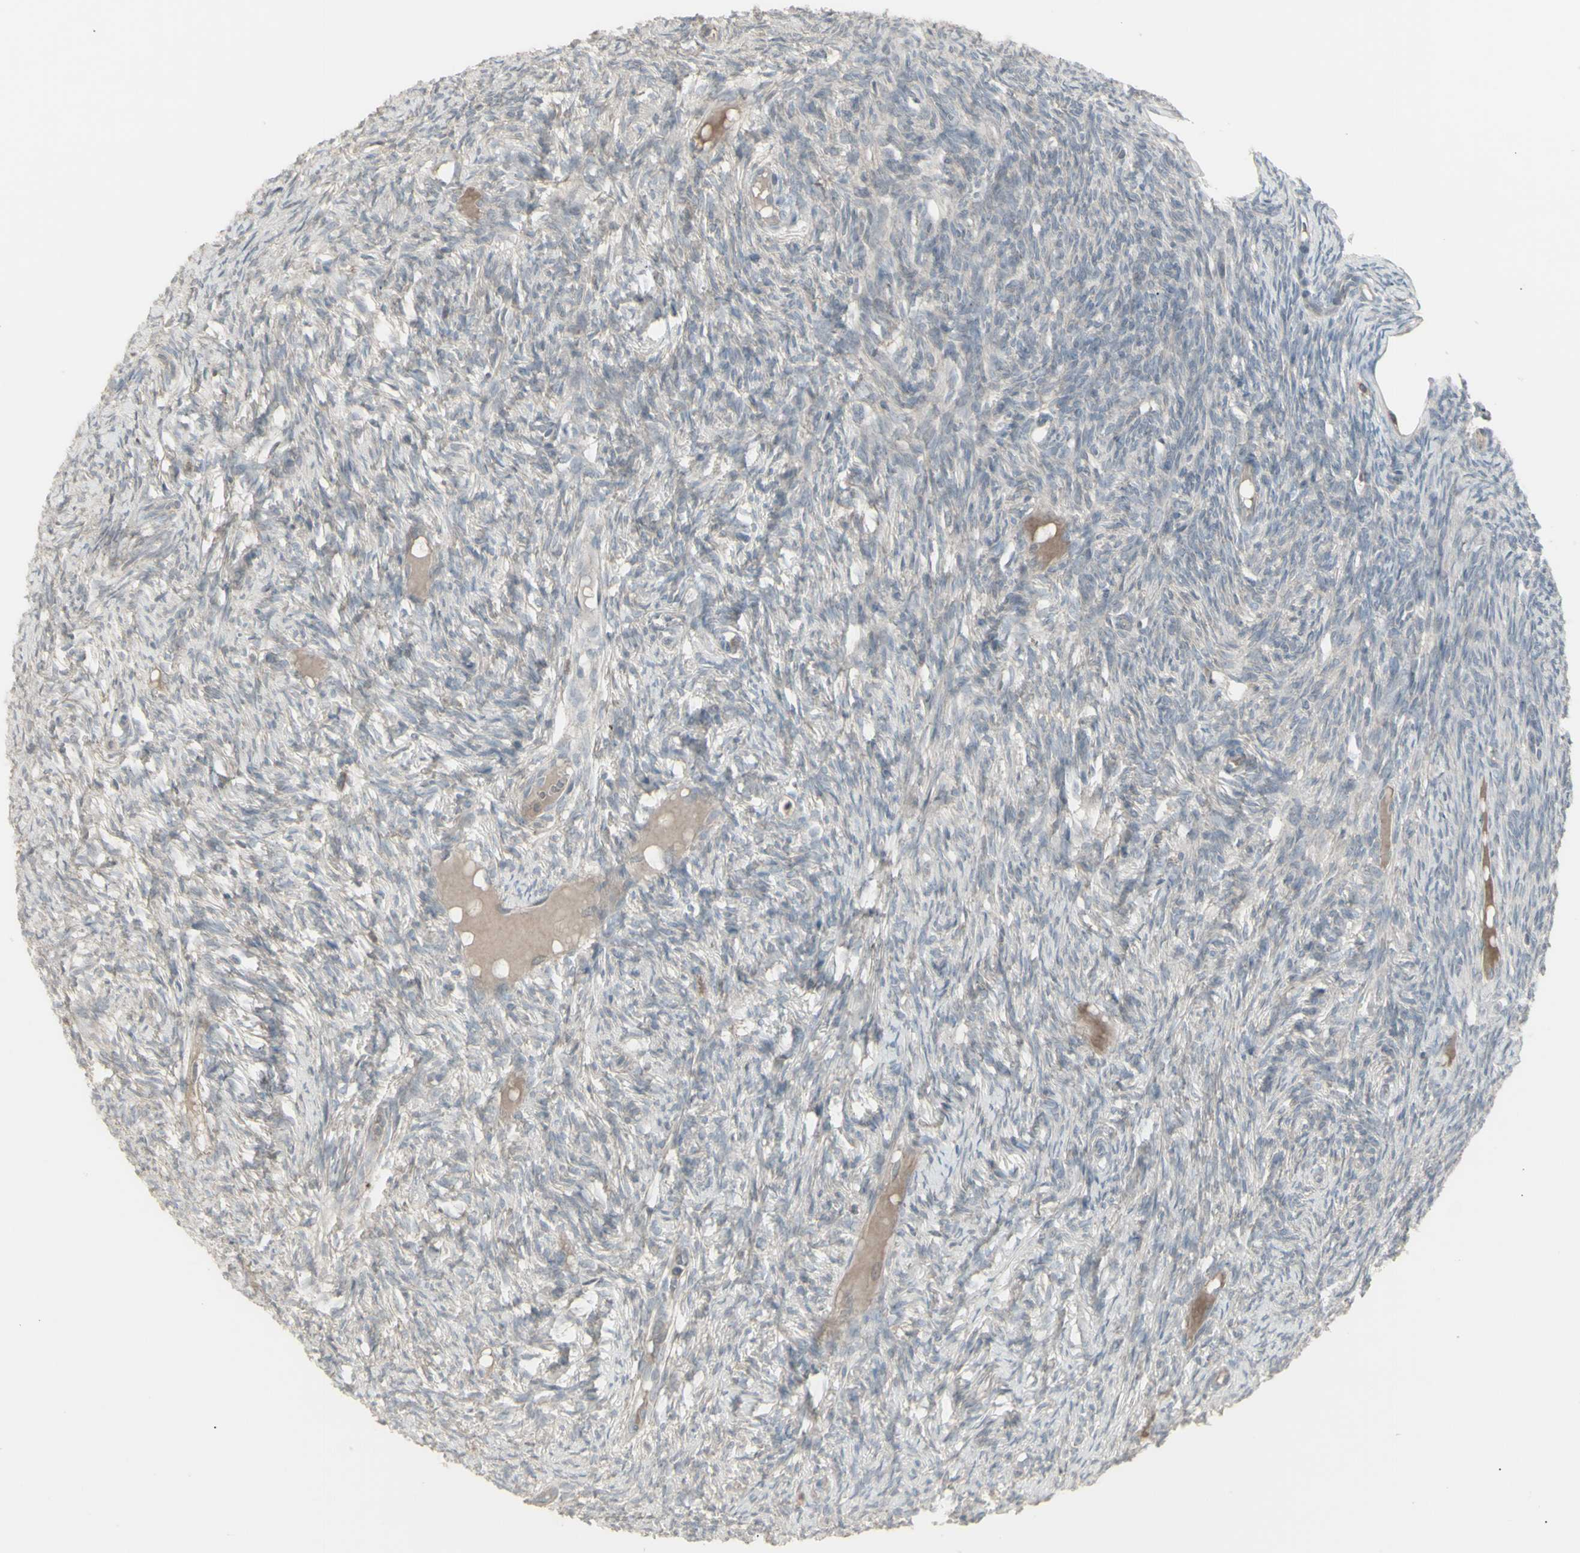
{"staining": {"intensity": "negative", "quantity": "none", "location": "none"}, "tissue": "ovary", "cell_type": "Ovarian stroma cells", "image_type": "normal", "snomed": [{"axis": "morphology", "description": "Normal tissue, NOS"}, {"axis": "topography", "description": "Ovary"}], "caption": "High power microscopy micrograph of an immunohistochemistry micrograph of normal ovary, revealing no significant expression in ovarian stroma cells.", "gene": "CSK", "patient": {"sex": "female", "age": 33}}